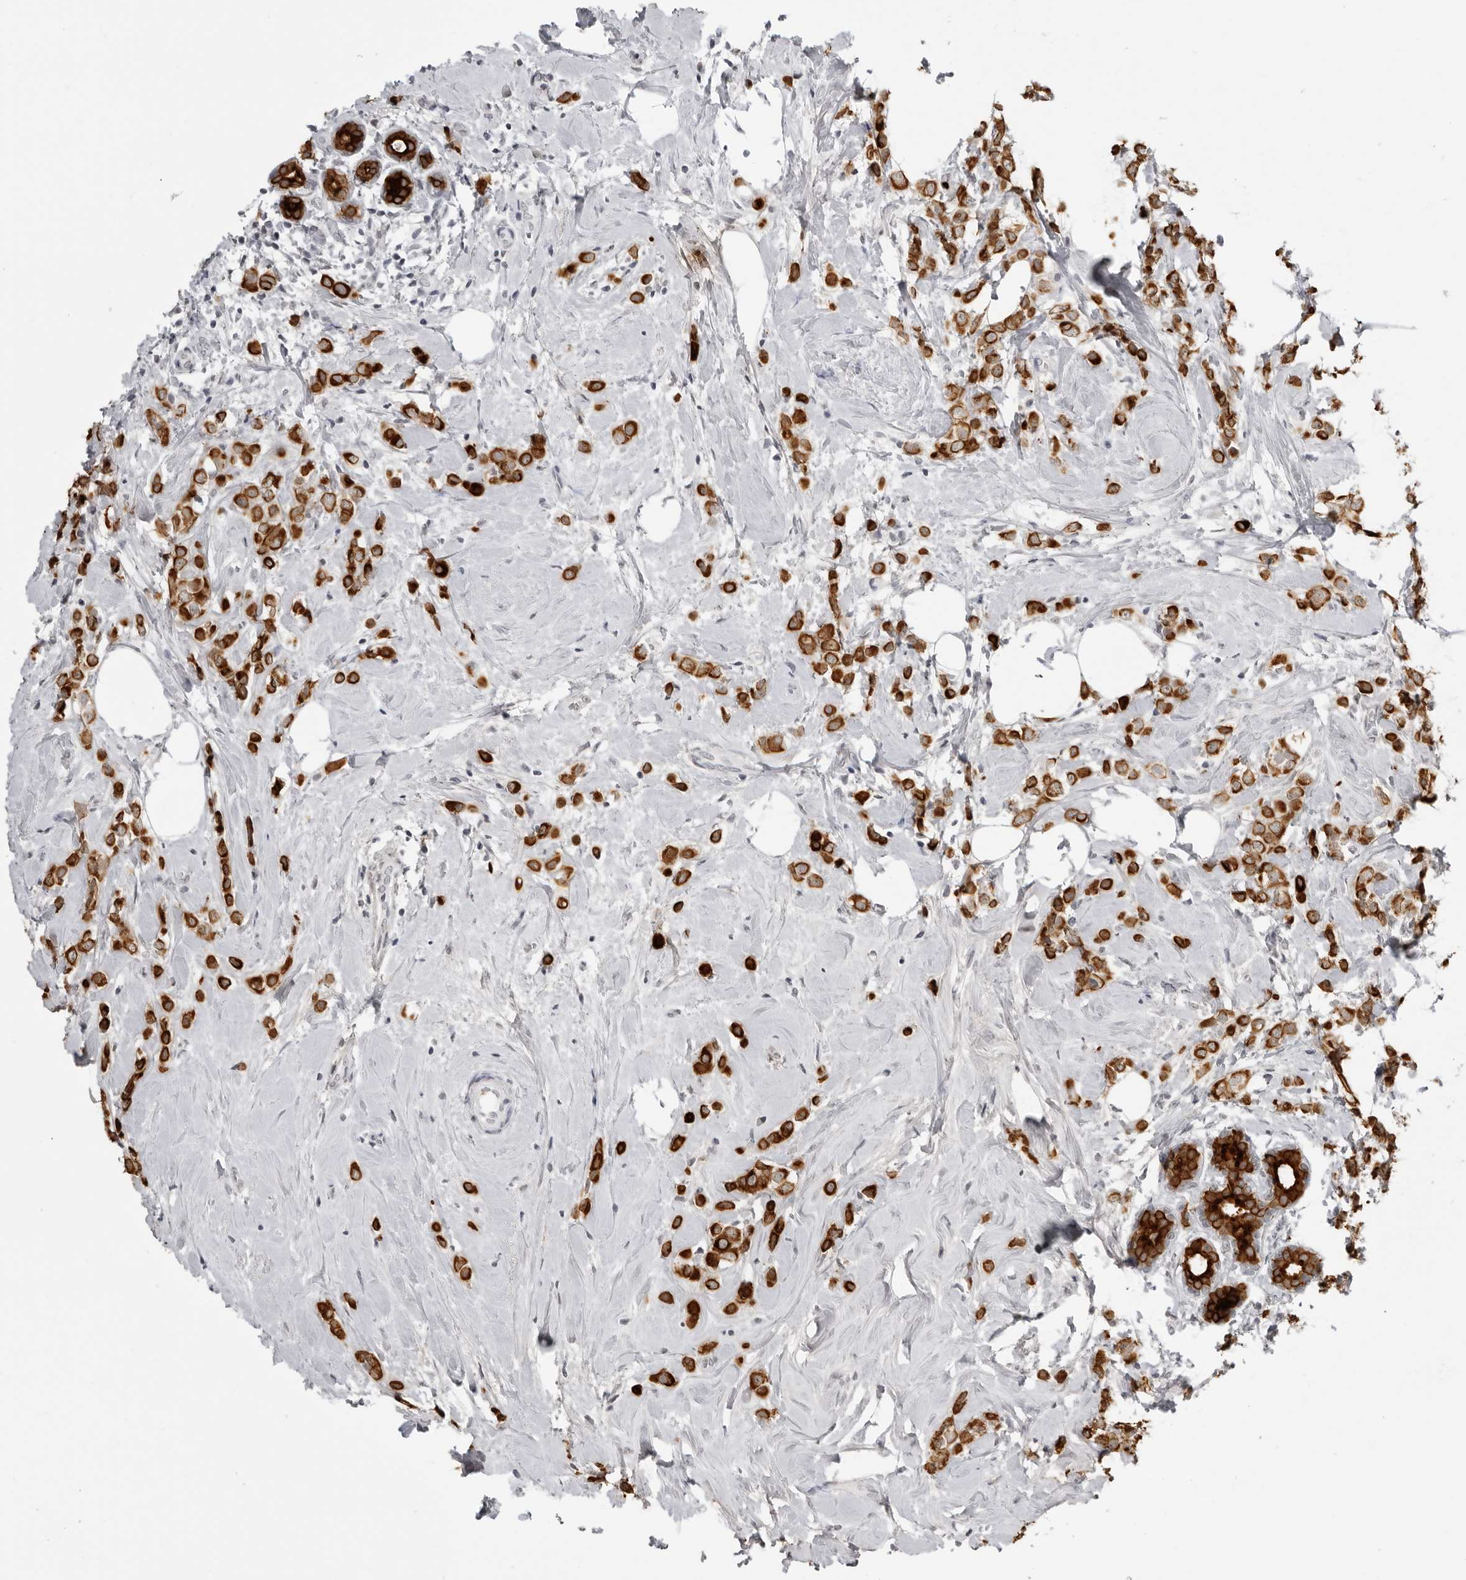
{"staining": {"intensity": "strong", "quantity": ">75%", "location": "cytoplasmic/membranous"}, "tissue": "breast cancer", "cell_type": "Tumor cells", "image_type": "cancer", "snomed": [{"axis": "morphology", "description": "Lobular carcinoma"}, {"axis": "topography", "description": "Breast"}], "caption": "Protein staining by immunohistochemistry reveals strong cytoplasmic/membranous expression in approximately >75% of tumor cells in breast lobular carcinoma. (DAB IHC, brown staining for protein, blue staining for nuclei).", "gene": "SERPINF2", "patient": {"sex": "female", "age": 47}}